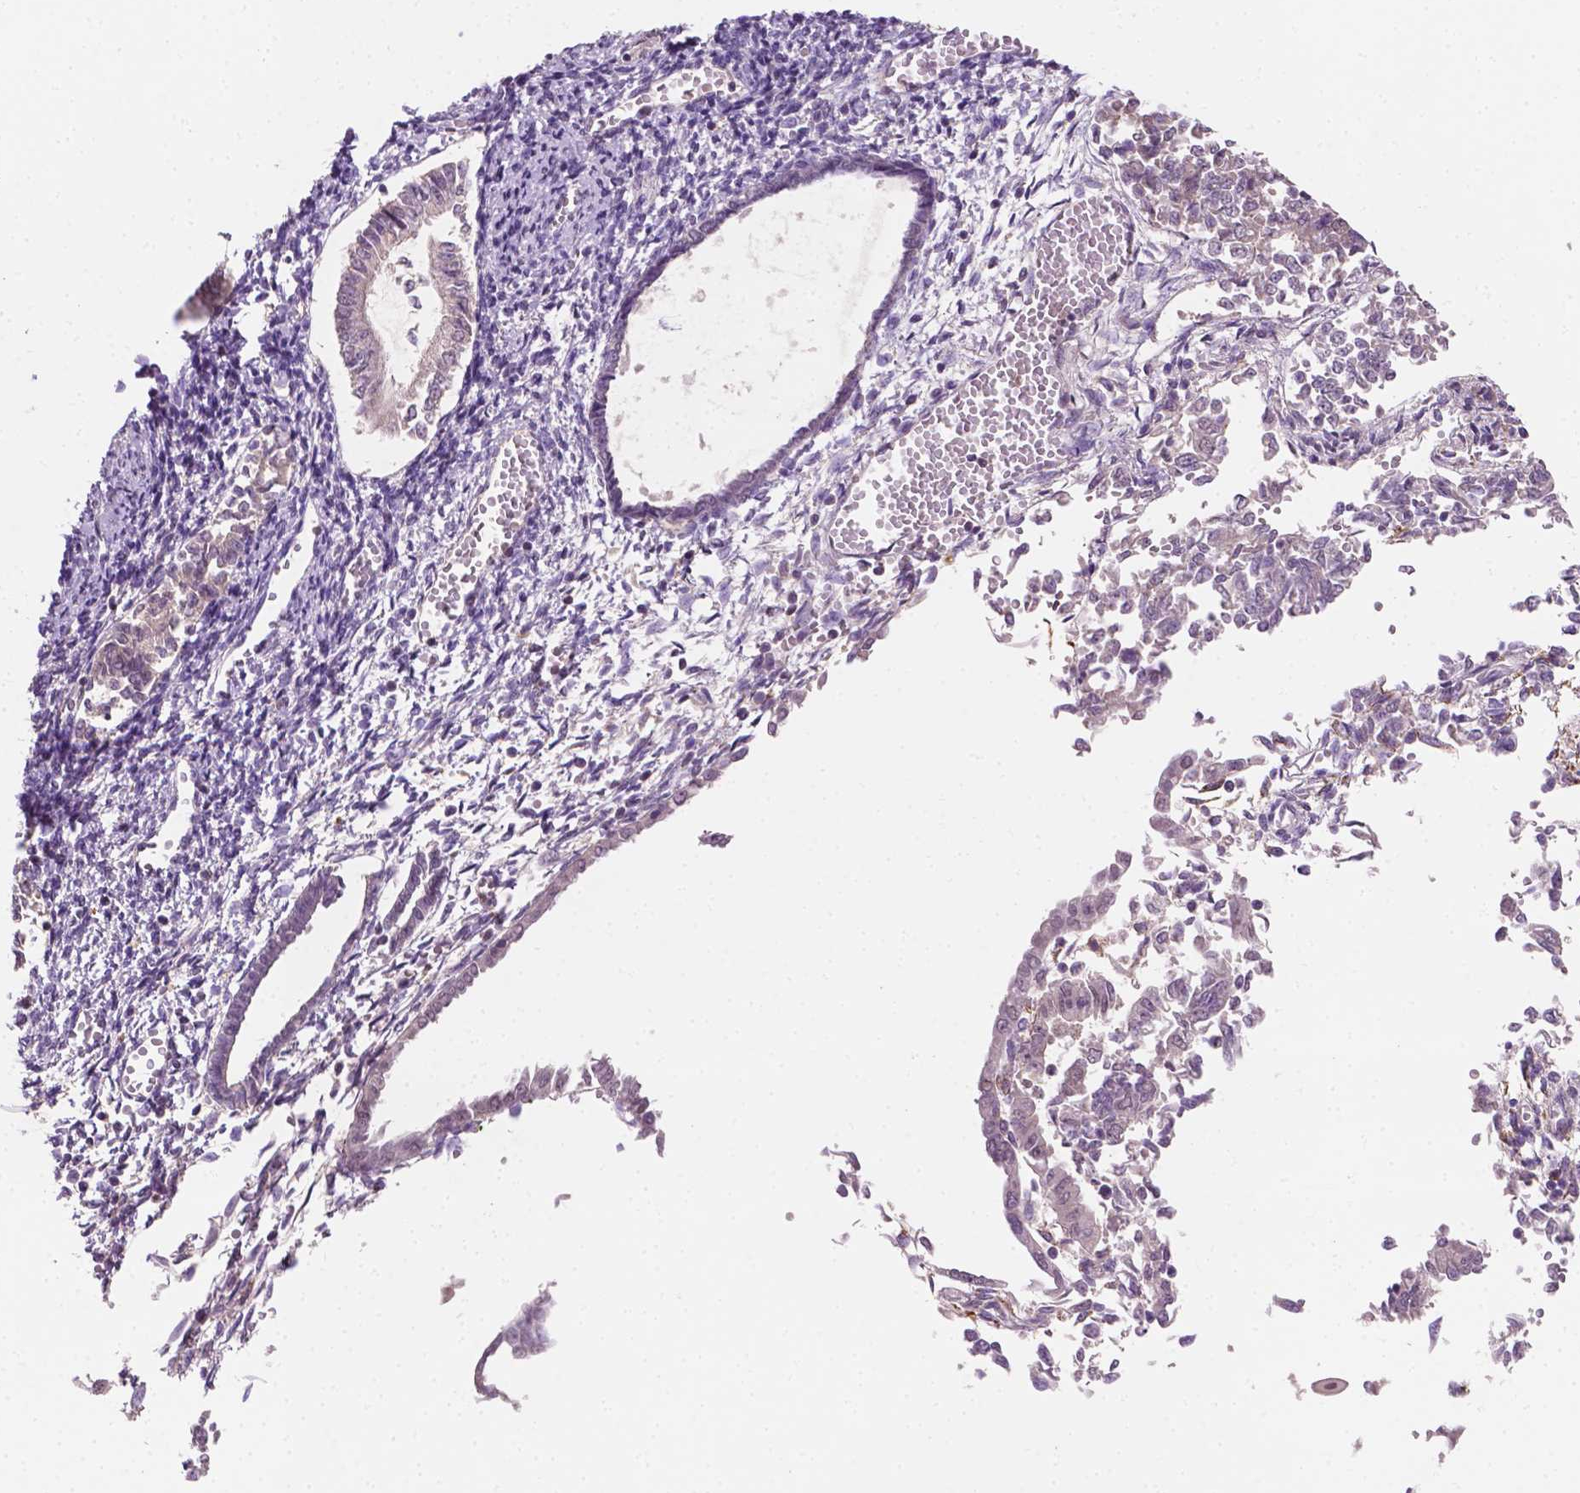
{"staining": {"intensity": "negative", "quantity": "none", "location": "none"}, "tissue": "endometrial cancer", "cell_type": "Tumor cells", "image_type": "cancer", "snomed": [{"axis": "morphology", "description": "Adenocarcinoma, NOS"}, {"axis": "topography", "description": "Endometrium"}], "caption": "The photomicrograph exhibits no staining of tumor cells in endometrial adenocarcinoma.", "gene": "MROH6", "patient": {"sex": "female", "age": 65}}